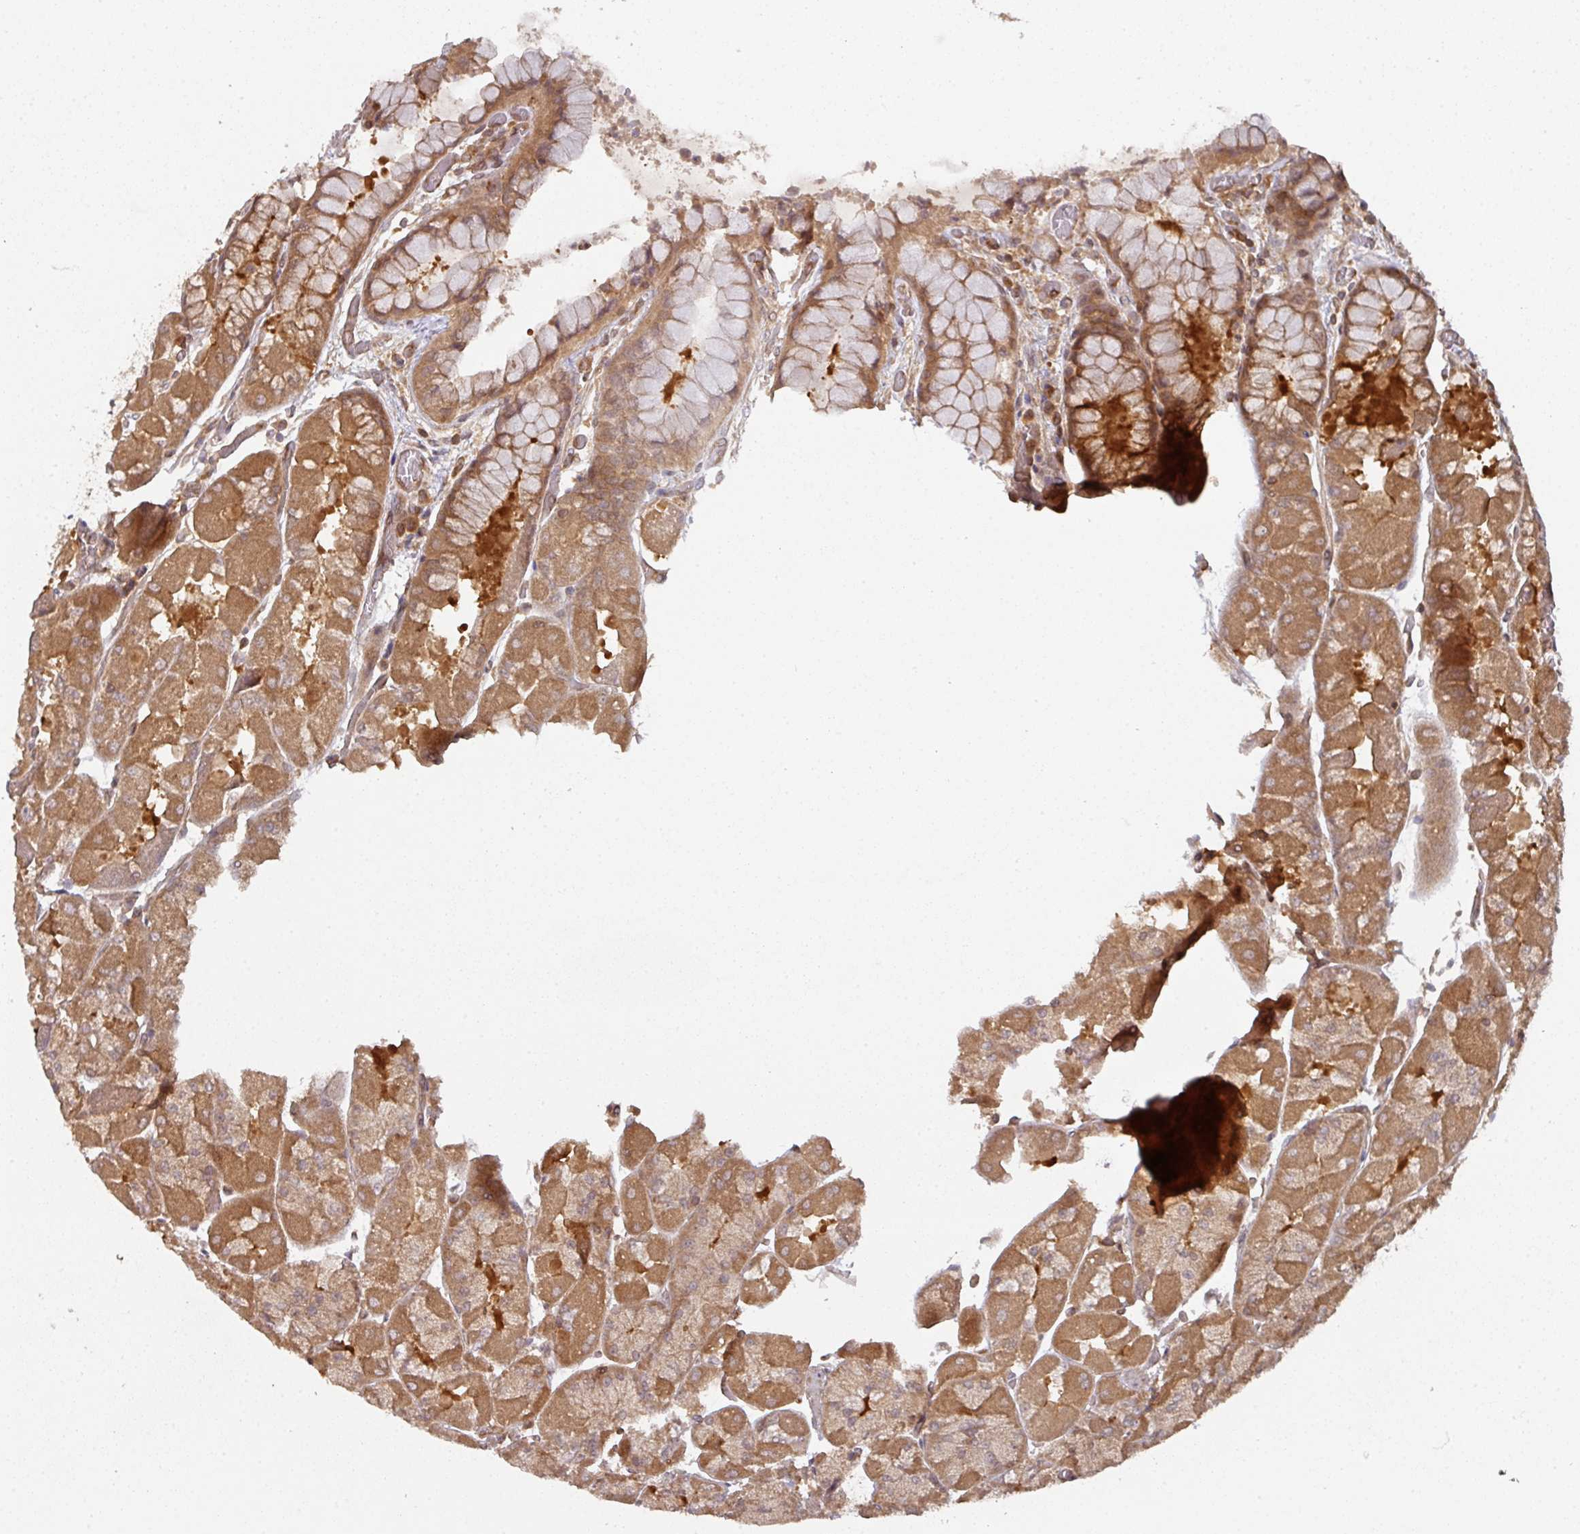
{"staining": {"intensity": "moderate", "quantity": ">75%", "location": "cytoplasmic/membranous"}, "tissue": "stomach", "cell_type": "Glandular cells", "image_type": "normal", "snomed": [{"axis": "morphology", "description": "Normal tissue, NOS"}, {"axis": "topography", "description": "Stomach"}], "caption": "Moderate cytoplasmic/membranous expression is seen in about >75% of glandular cells in benign stomach. (IHC, brightfield microscopy, high magnification).", "gene": "EIF4EBP2", "patient": {"sex": "female", "age": 61}}